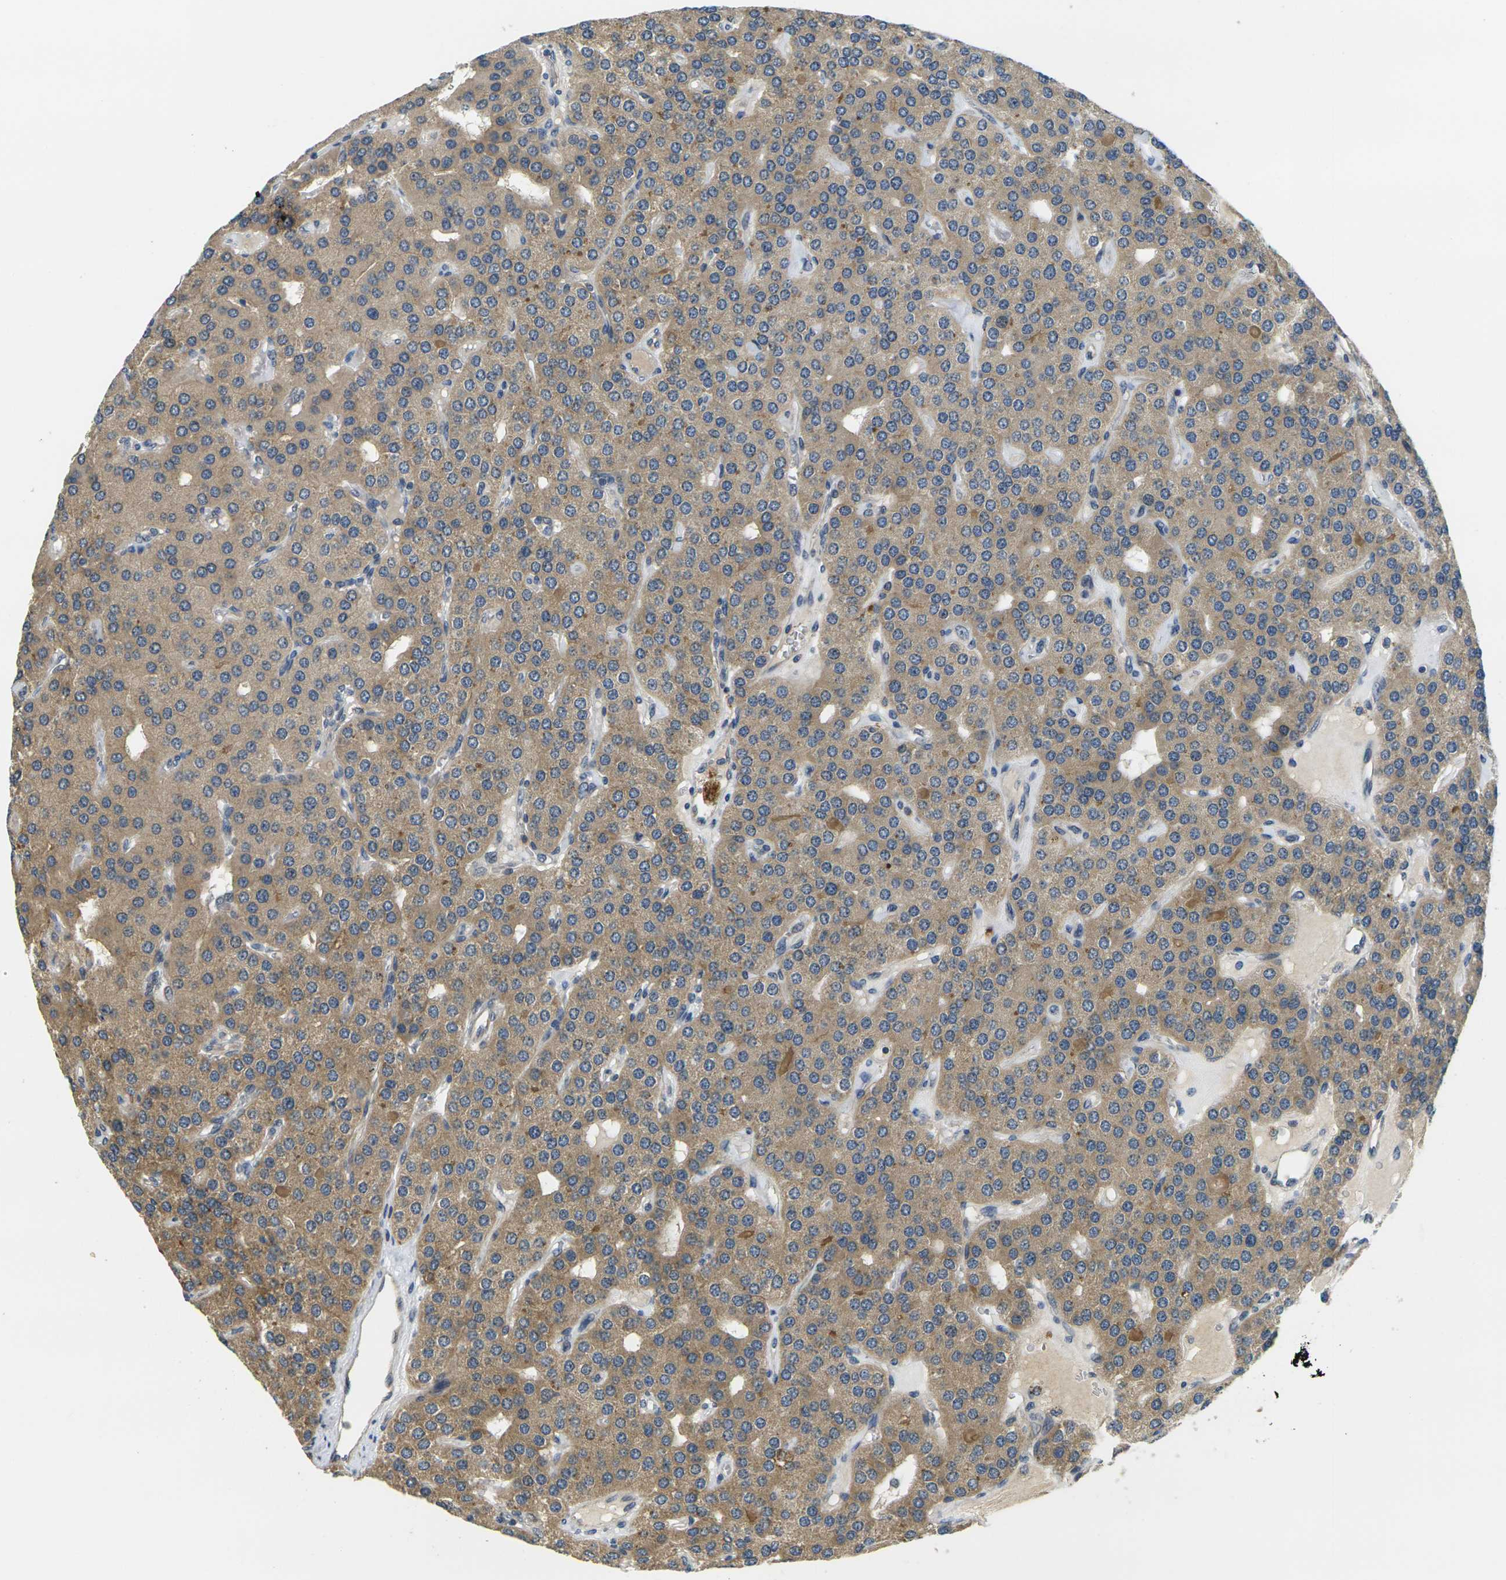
{"staining": {"intensity": "moderate", "quantity": ">75%", "location": "cytoplasmic/membranous"}, "tissue": "parathyroid gland", "cell_type": "Glandular cells", "image_type": "normal", "snomed": [{"axis": "morphology", "description": "Normal tissue, NOS"}, {"axis": "morphology", "description": "Adenoma, NOS"}, {"axis": "topography", "description": "Parathyroid gland"}], "caption": "High-power microscopy captured an IHC image of normal parathyroid gland, revealing moderate cytoplasmic/membranous staining in about >75% of glandular cells.", "gene": "MINAR2", "patient": {"sex": "female", "age": 86}}